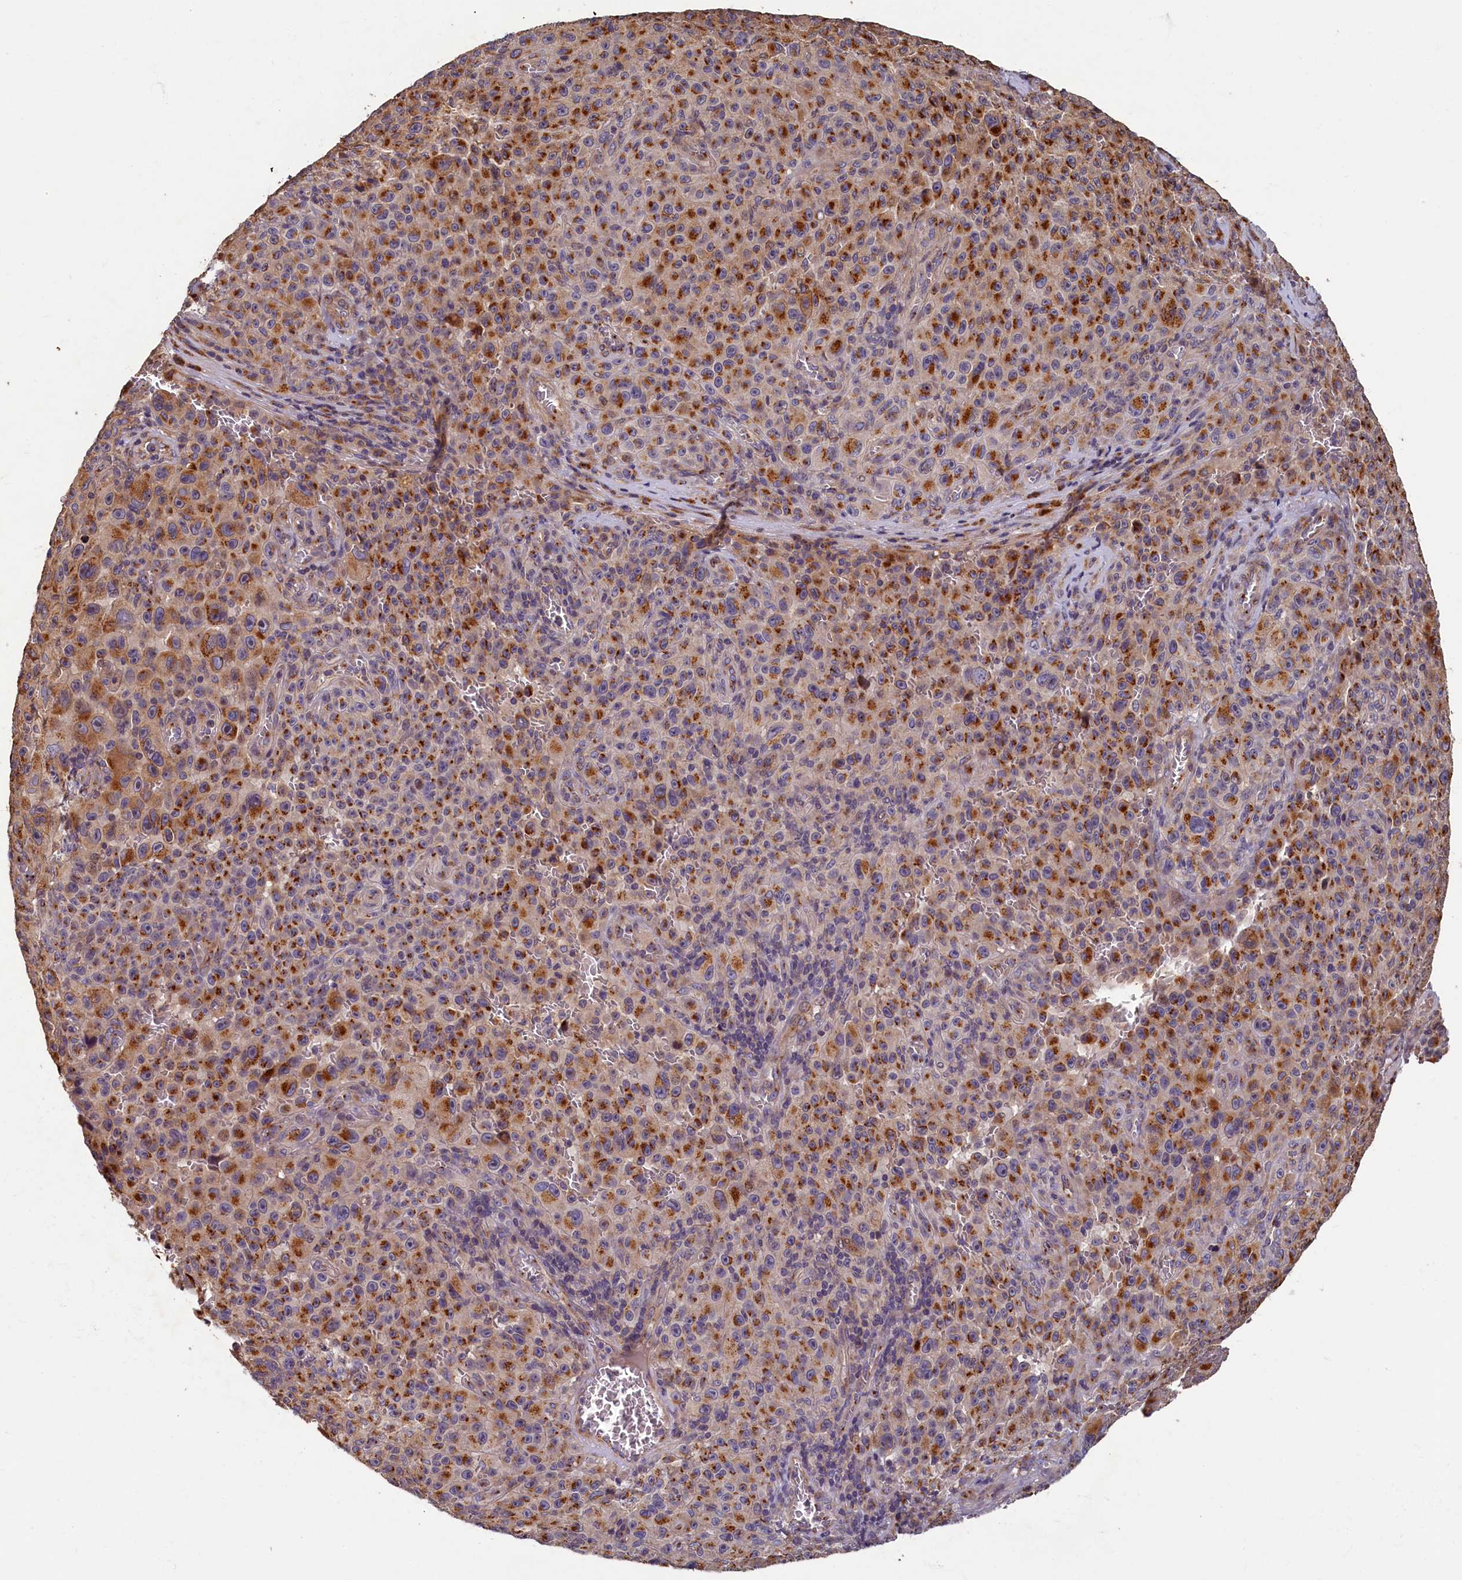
{"staining": {"intensity": "strong", "quantity": ">75%", "location": "cytoplasmic/membranous"}, "tissue": "melanoma", "cell_type": "Tumor cells", "image_type": "cancer", "snomed": [{"axis": "morphology", "description": "Malignant melanoma, NOS"}, {"axis": "topography", "description": "Skin"}], "caption": "Immunohistochemical staining of human melanoma shows high levels of strong cytoplasmic/membranous protein staining in about >75% of tumor cells. (IHC, brightfield microscopy, high magnification).", "gene": "TMEM181", "patient": {"sex": "female", "age": 82}}